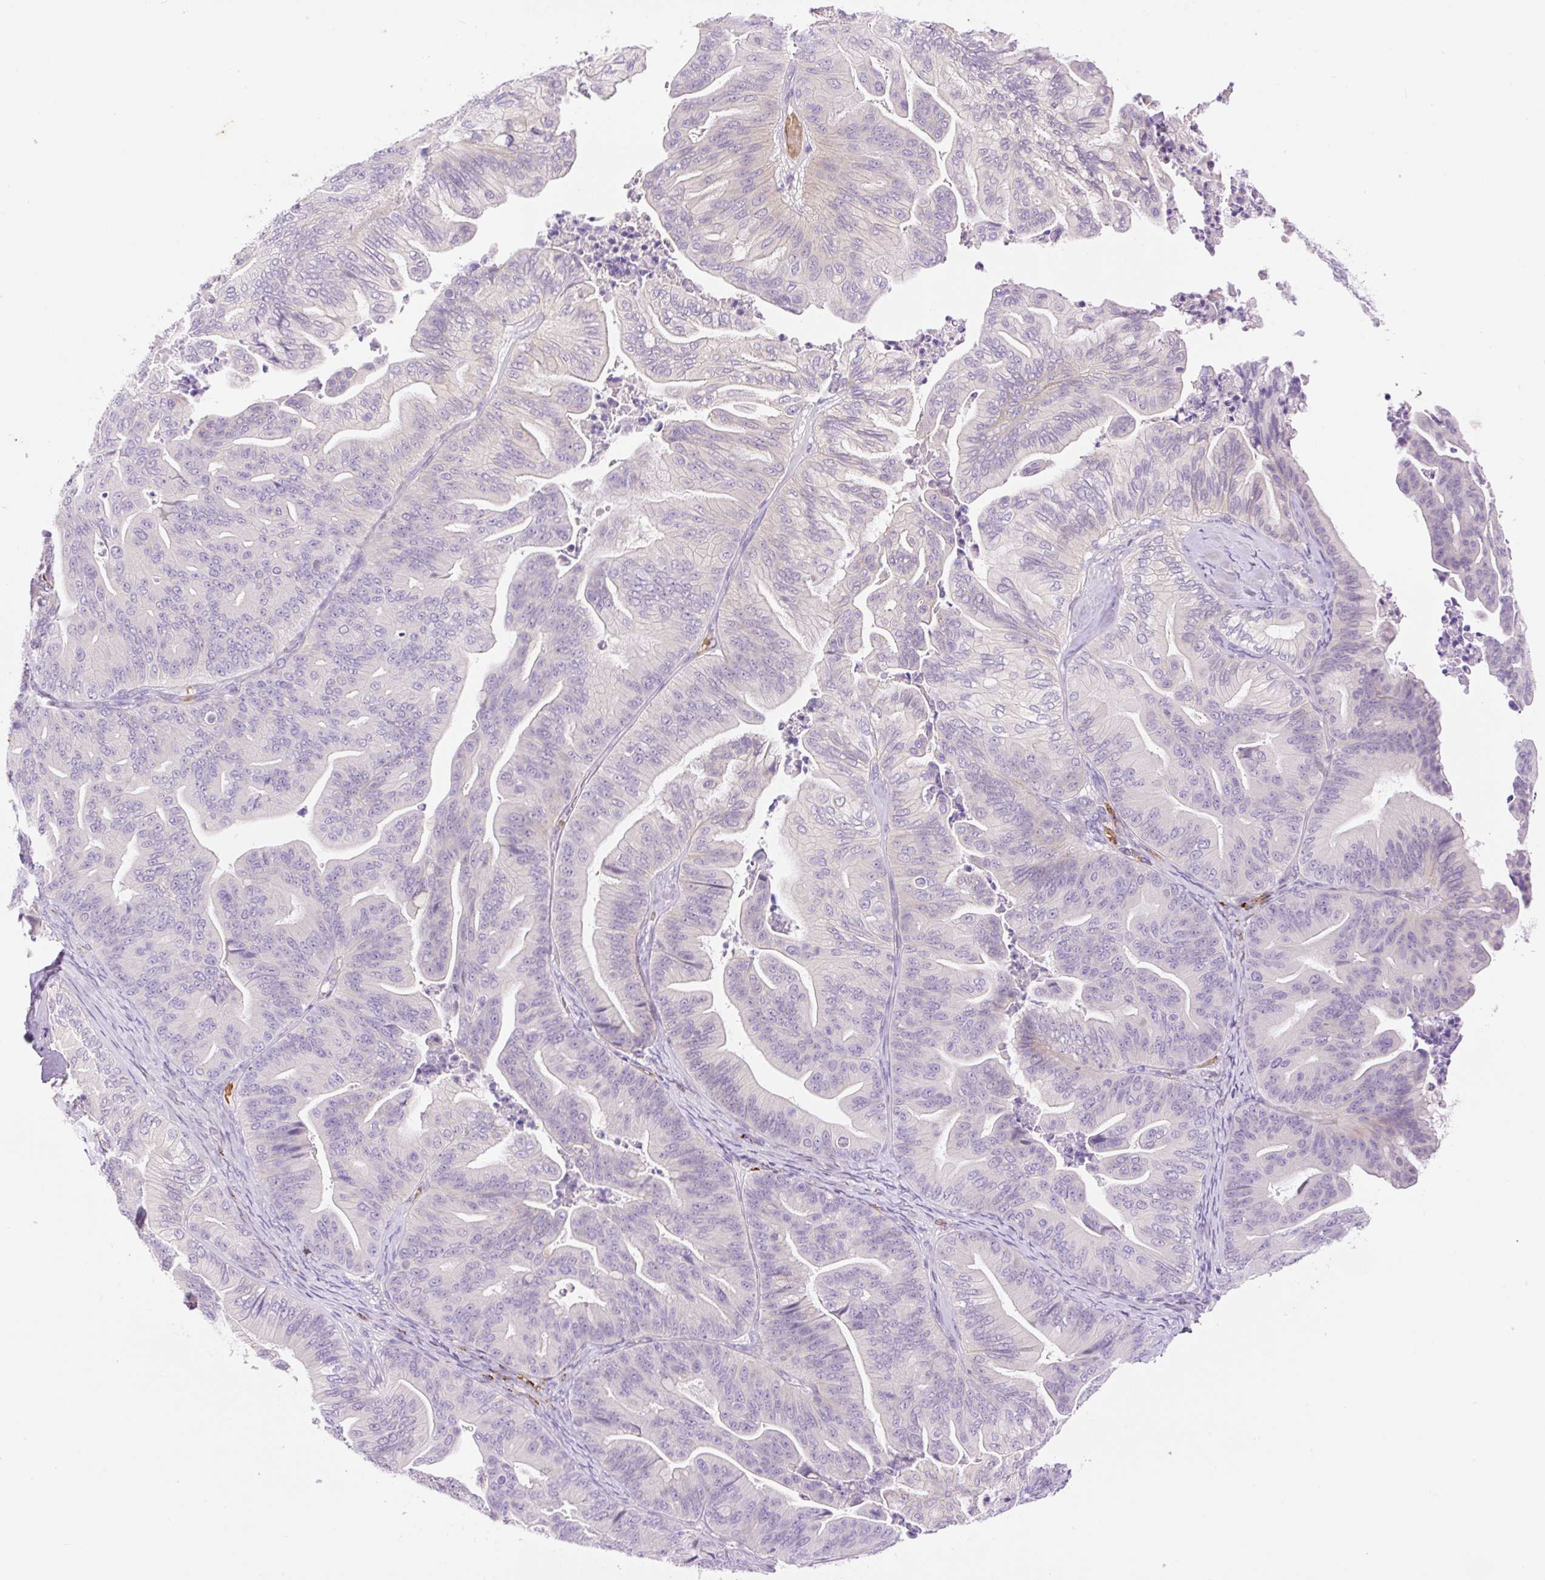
{"staining": {"intensity": "negative", "quantity": "none", "location": "none"}, "tissue": "ovarian cancer", "cell_type": "Tumor cells", "image_type": "cancer", "snomed": [{"axis": "morphology", "description": "Cystadenocarcinoma, mucinous, NOS"}, {"axis": "topography", "description": "Ovary"}], "caption": "The immunohistochemistry histopathology image has no significant expression in tumor cells of ovarian mucinous cystadenocarcinoma tissue.", "gene": "LHFPL5", "patient": {"sex": "female", "age": 67}}